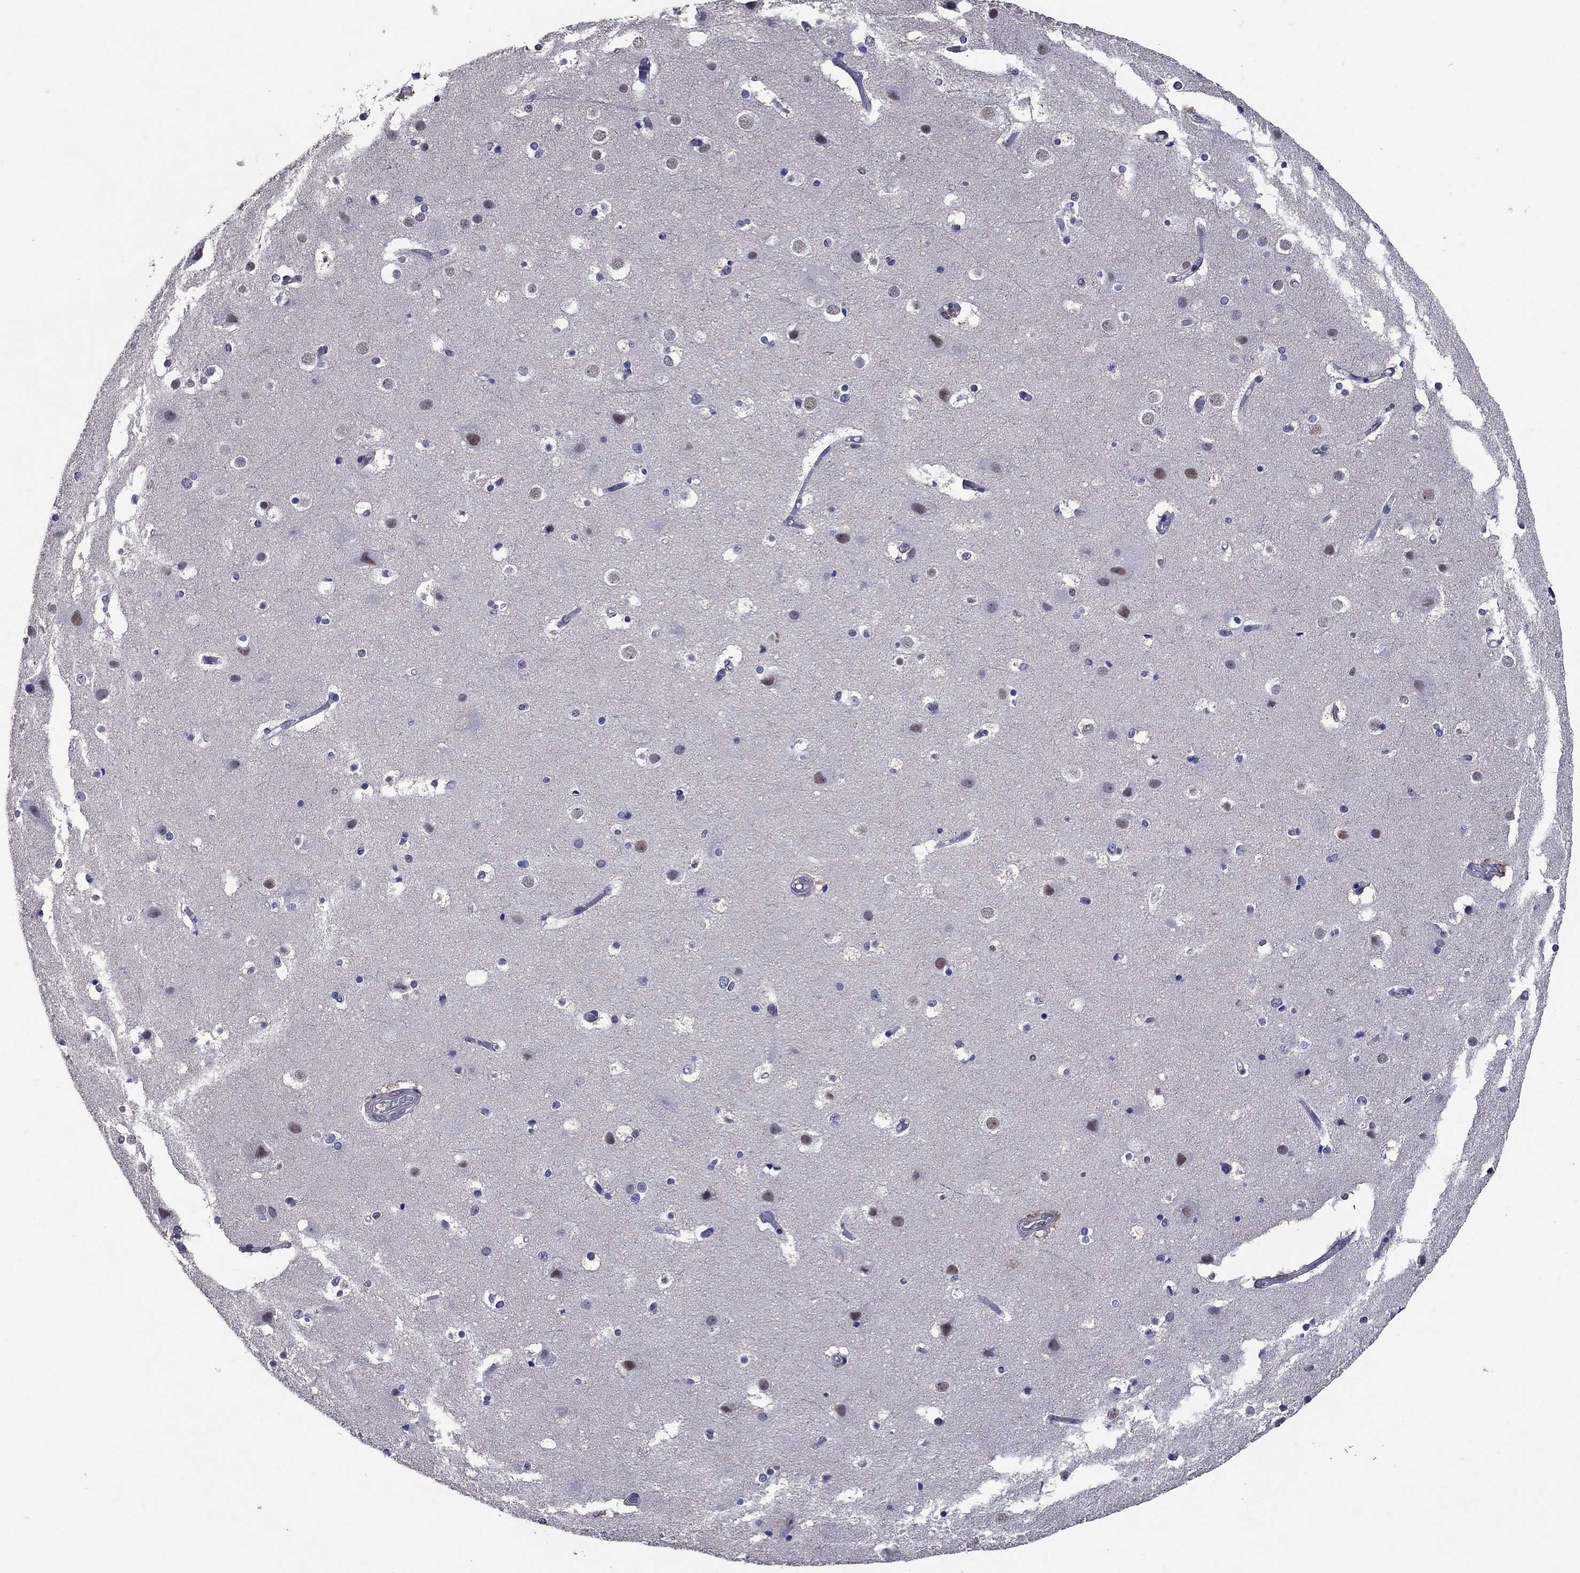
{"staining": {"intensity": "negative", "quantity": "none", "location": "none"}, "tissue": "cerebral cortex", "cell_type": "Endothelial cells", "image_type": "normal", "snomed": [{"axis": "morphology", "description": "Normal tissue, NOS"}, {"axis": "topography", "description": "Cerebral cortex"}], "caption": "DAB (3,3'-diaminobenzidine) immunohistochemical staining of normal human cerebral cortex reveals no significant expression in endothelial cells. (Stains: DAB (3,3'-diaminobenzidine) immunohistochemistry with hematoxylin counter stain, Microscopy: brightfield microscopy at high magnification).", "gene": "TYMS", "patient": {"sex": "female", "age": 52}}